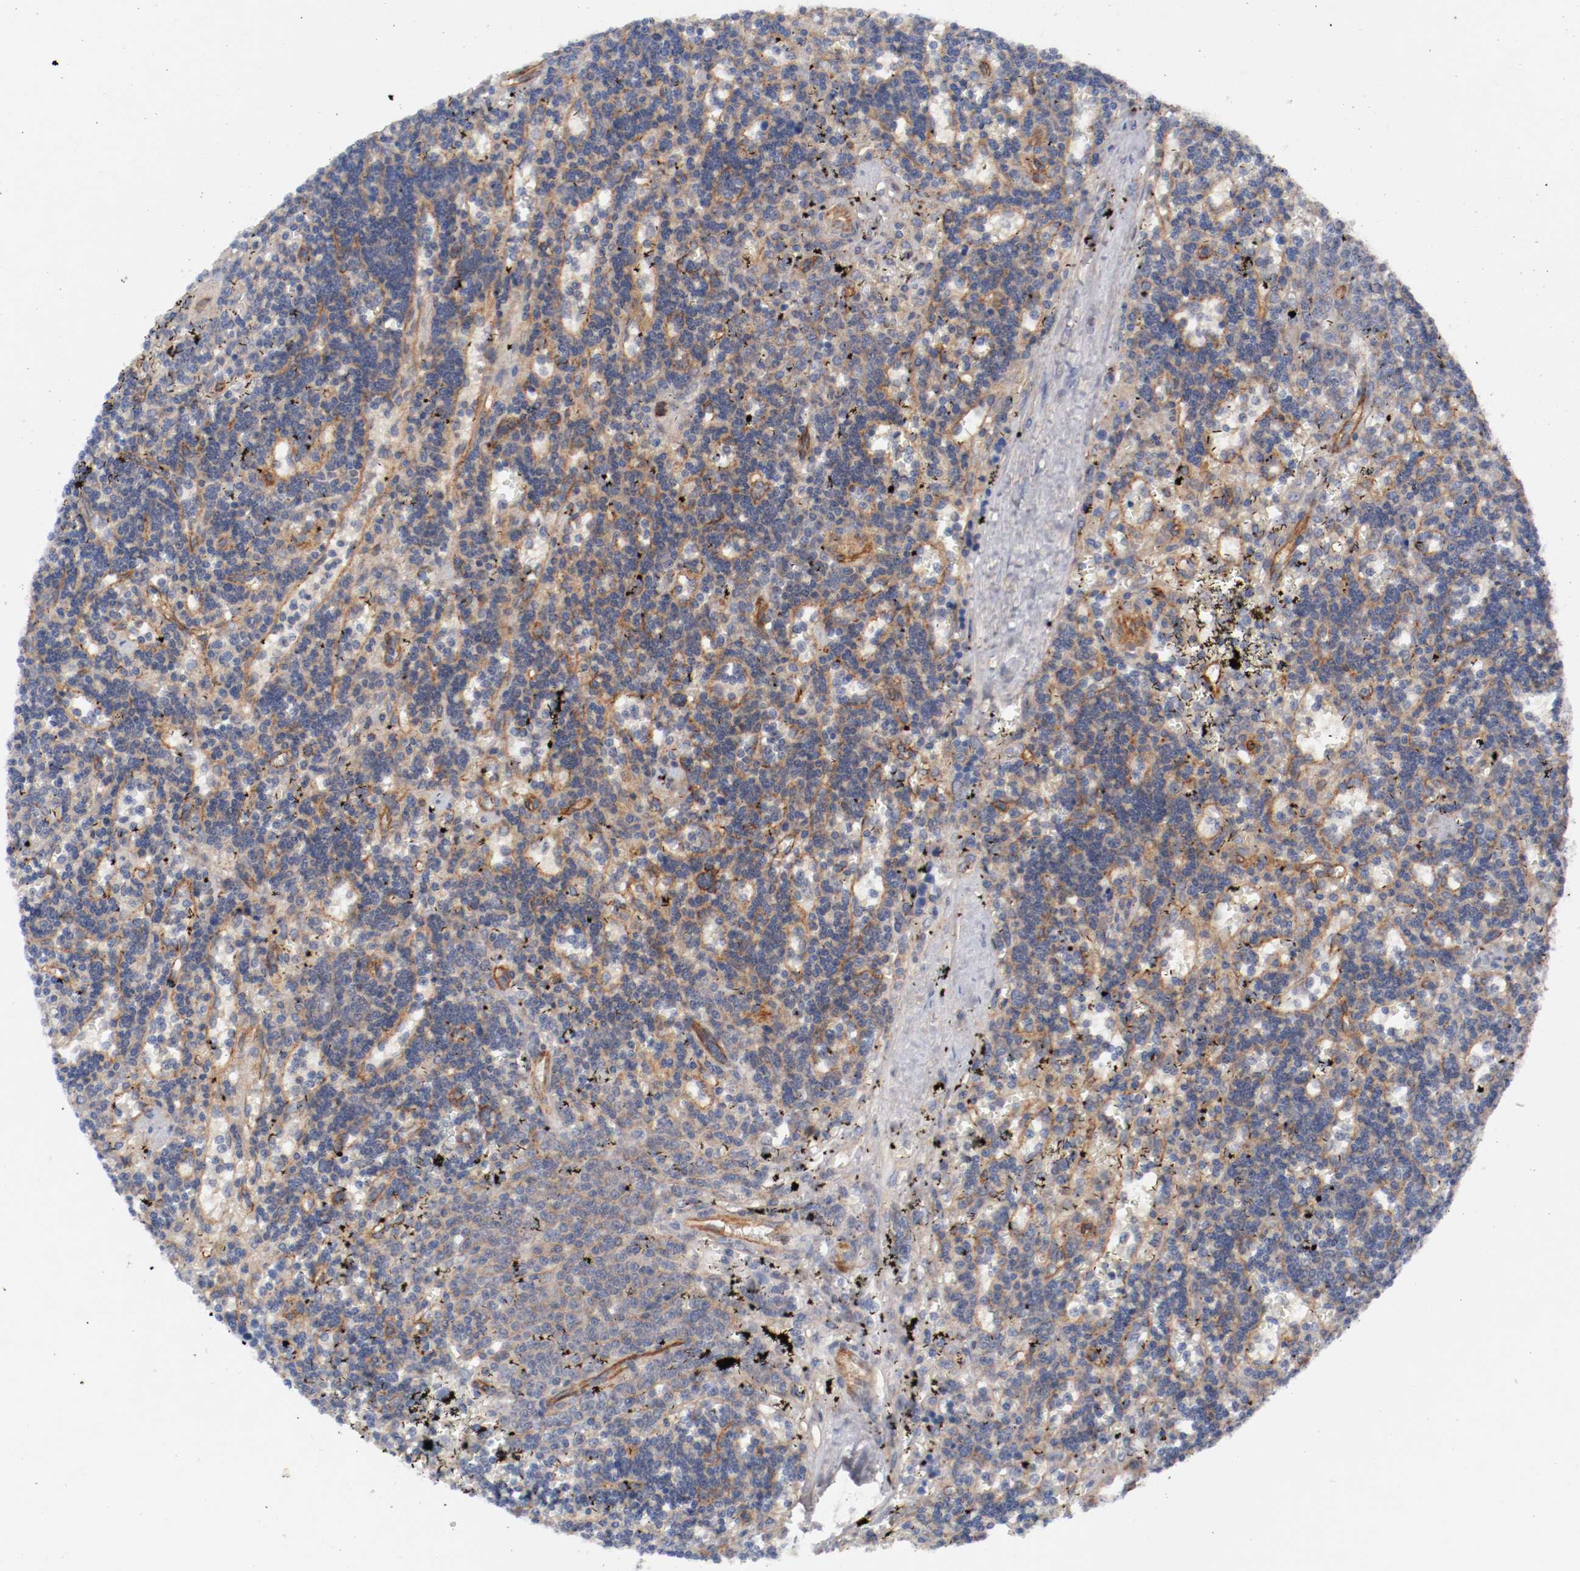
{"staining": {"intensity": "negative", "quantity": "none", "location": "none"}, "tissue": "lymphoma", "cell_type": "Tumor cells", "image_type": "cancer", "snomed": [{"axis": "morphology", "description": "Malignant lymphoma, non-Hodgkin's type, Low grade"}, {"axis": "topography", "description": "Spleen"}], "caption": "The photomicrograph exhibits no staining of tumor cells in lymphoma.", "gene": "TYK2", "patient": {"sex": "male", "age": 60}}